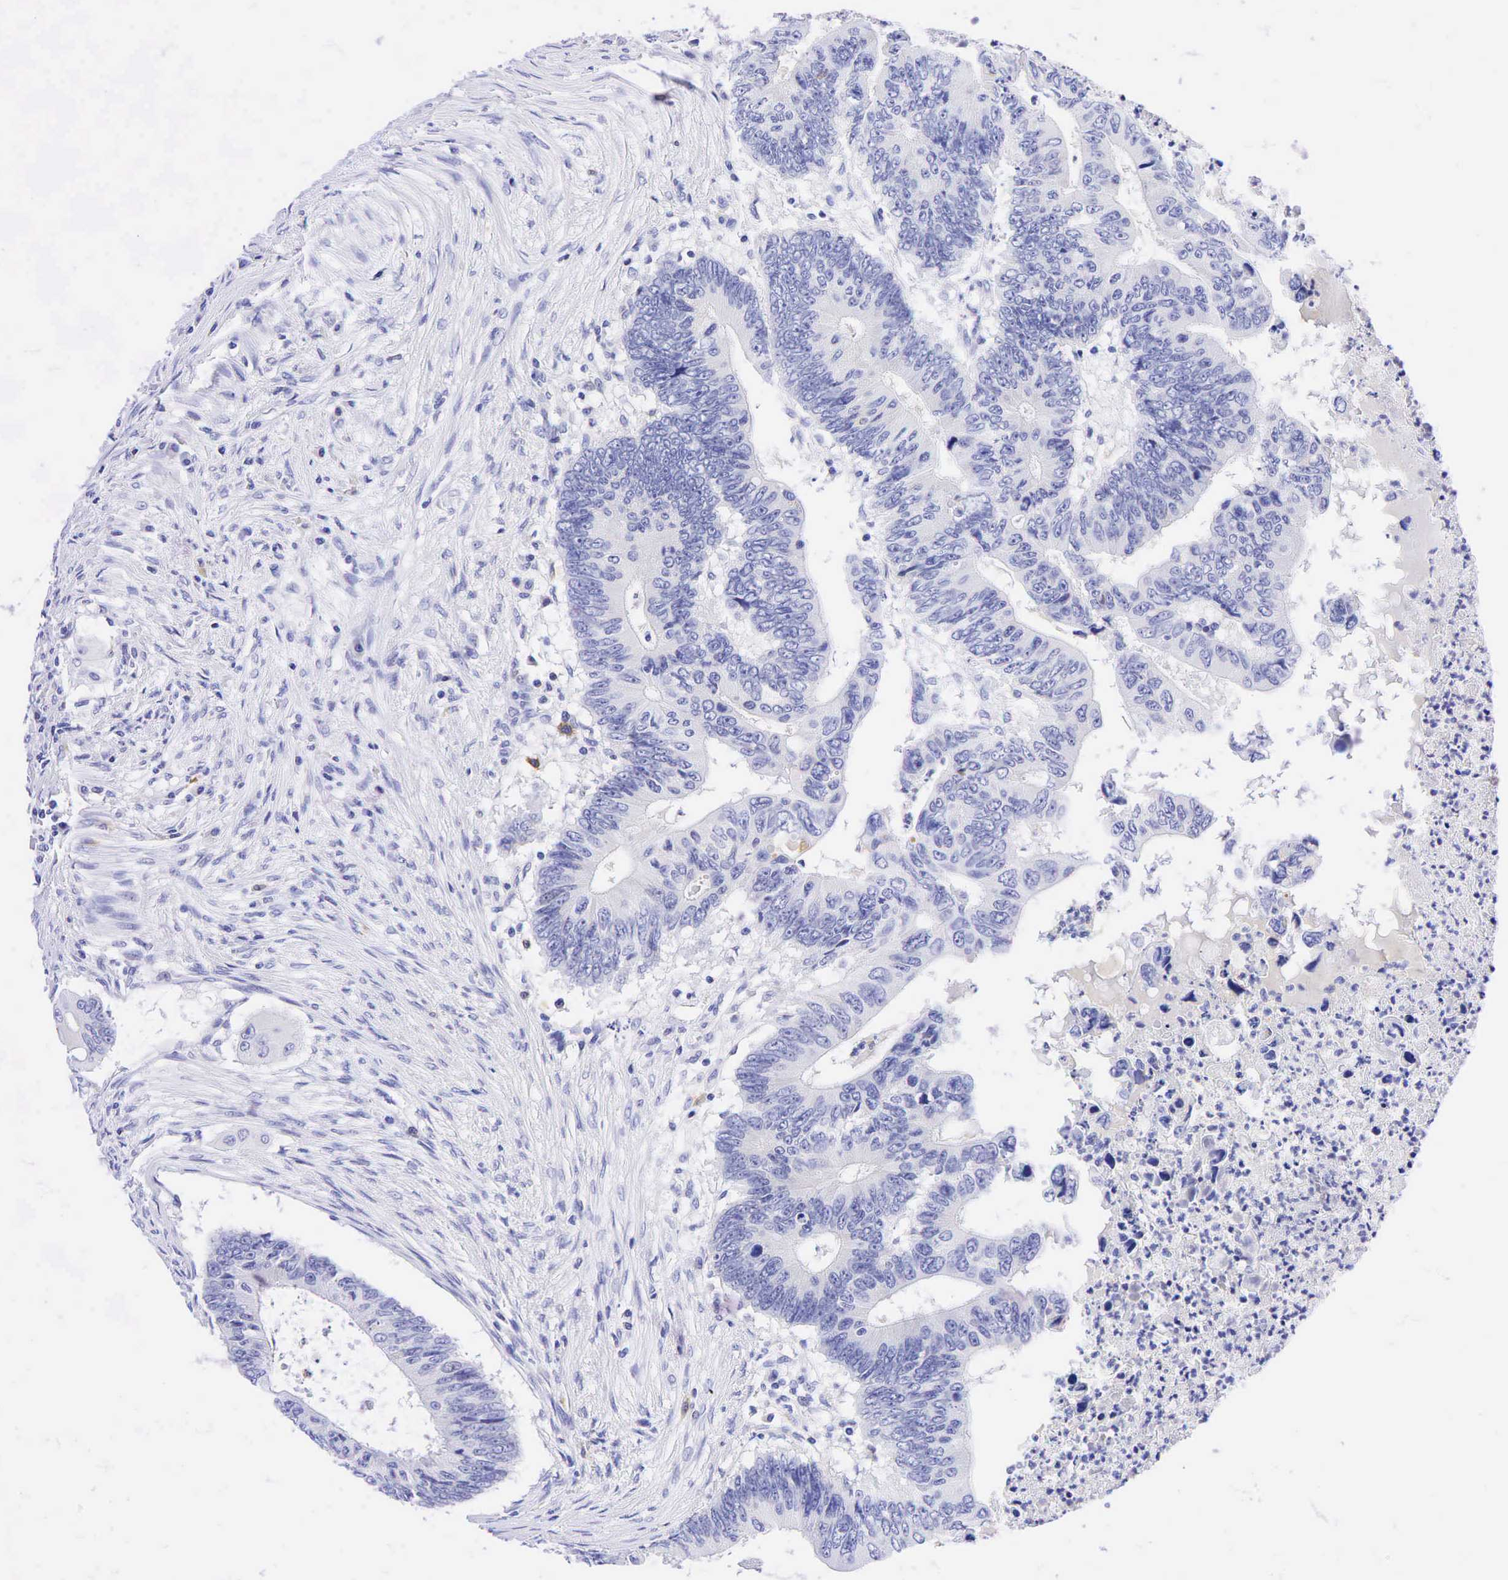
{"staining": {"intensity": "negative", "quantity": "none", "location": "none"}, "tissue": "colorectal cancer", "cell_type": "Tumor cells", "image_type": "cancer", "snomed": [{"axis": "morphology", "description": "Adenocarcinoma, NOS"}, {"axis": "topography", "description": "Colon"}], "caption": "IHC of colorectal cancer reveals no positivity in tumor cells.", "gene": "TNFRSF8", "patient": {"sex": "male", "age": 65}}